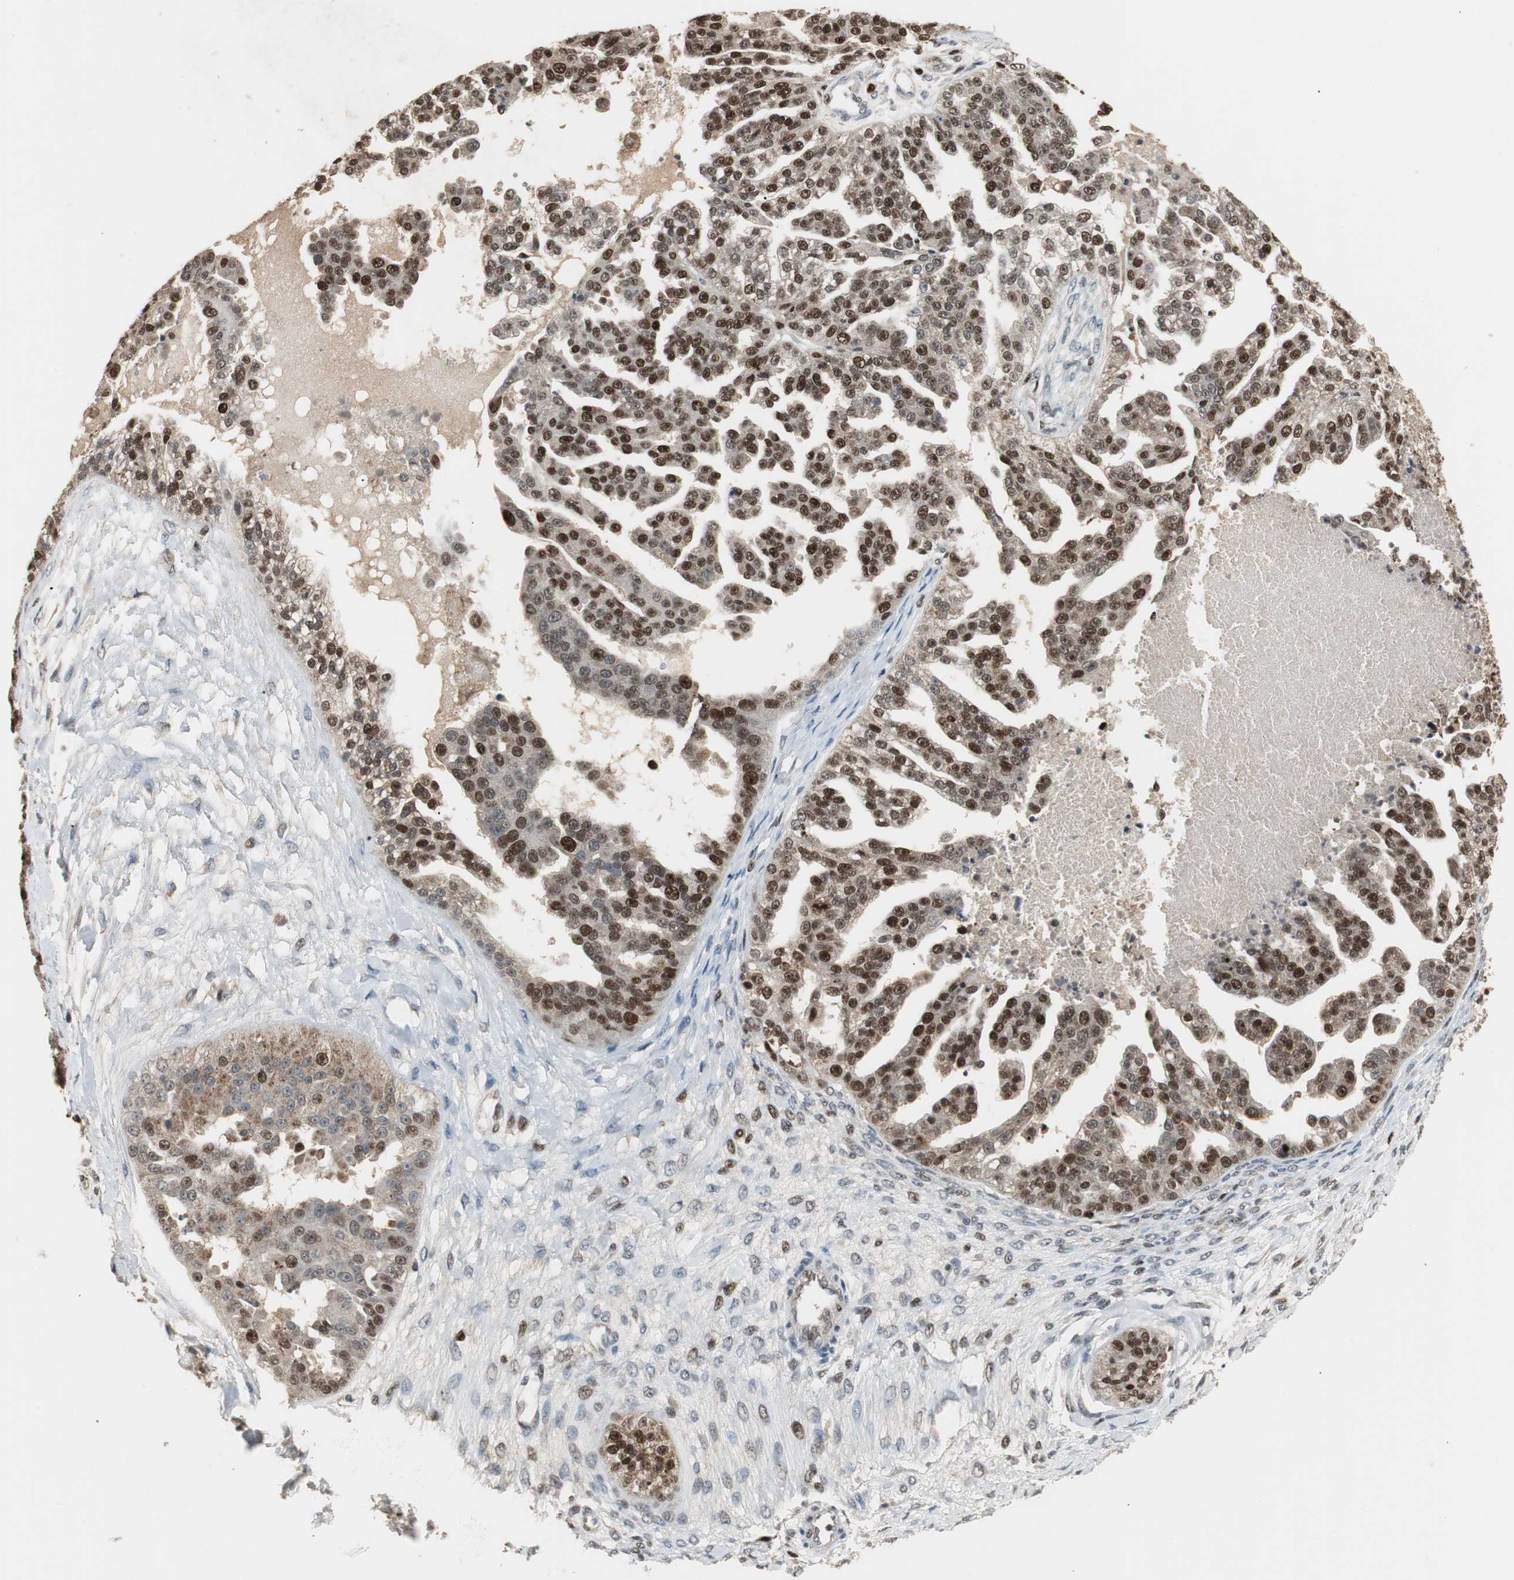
{"staining": {"intensity": "strong", "quantity": ">75%", "location": "nuclear"}, "tissue": "ovarian cancer", "cell_type": "Tumor cells", "image_type": "cancer", "snomed": [{"axis": "morphology", "description": "Carcinoma, NOS"}, {"axis": "topography", "description": "Soft tissue"}, {"axis": "topography", "description": "Ovary"}], "caption": "Protein analysis of ovarian carcinoma tissue exhibits strong nuclear staining in about >75% of tumor cells.", "gene": "FEN1", "patient": {"sex": "female", "age": 54}}